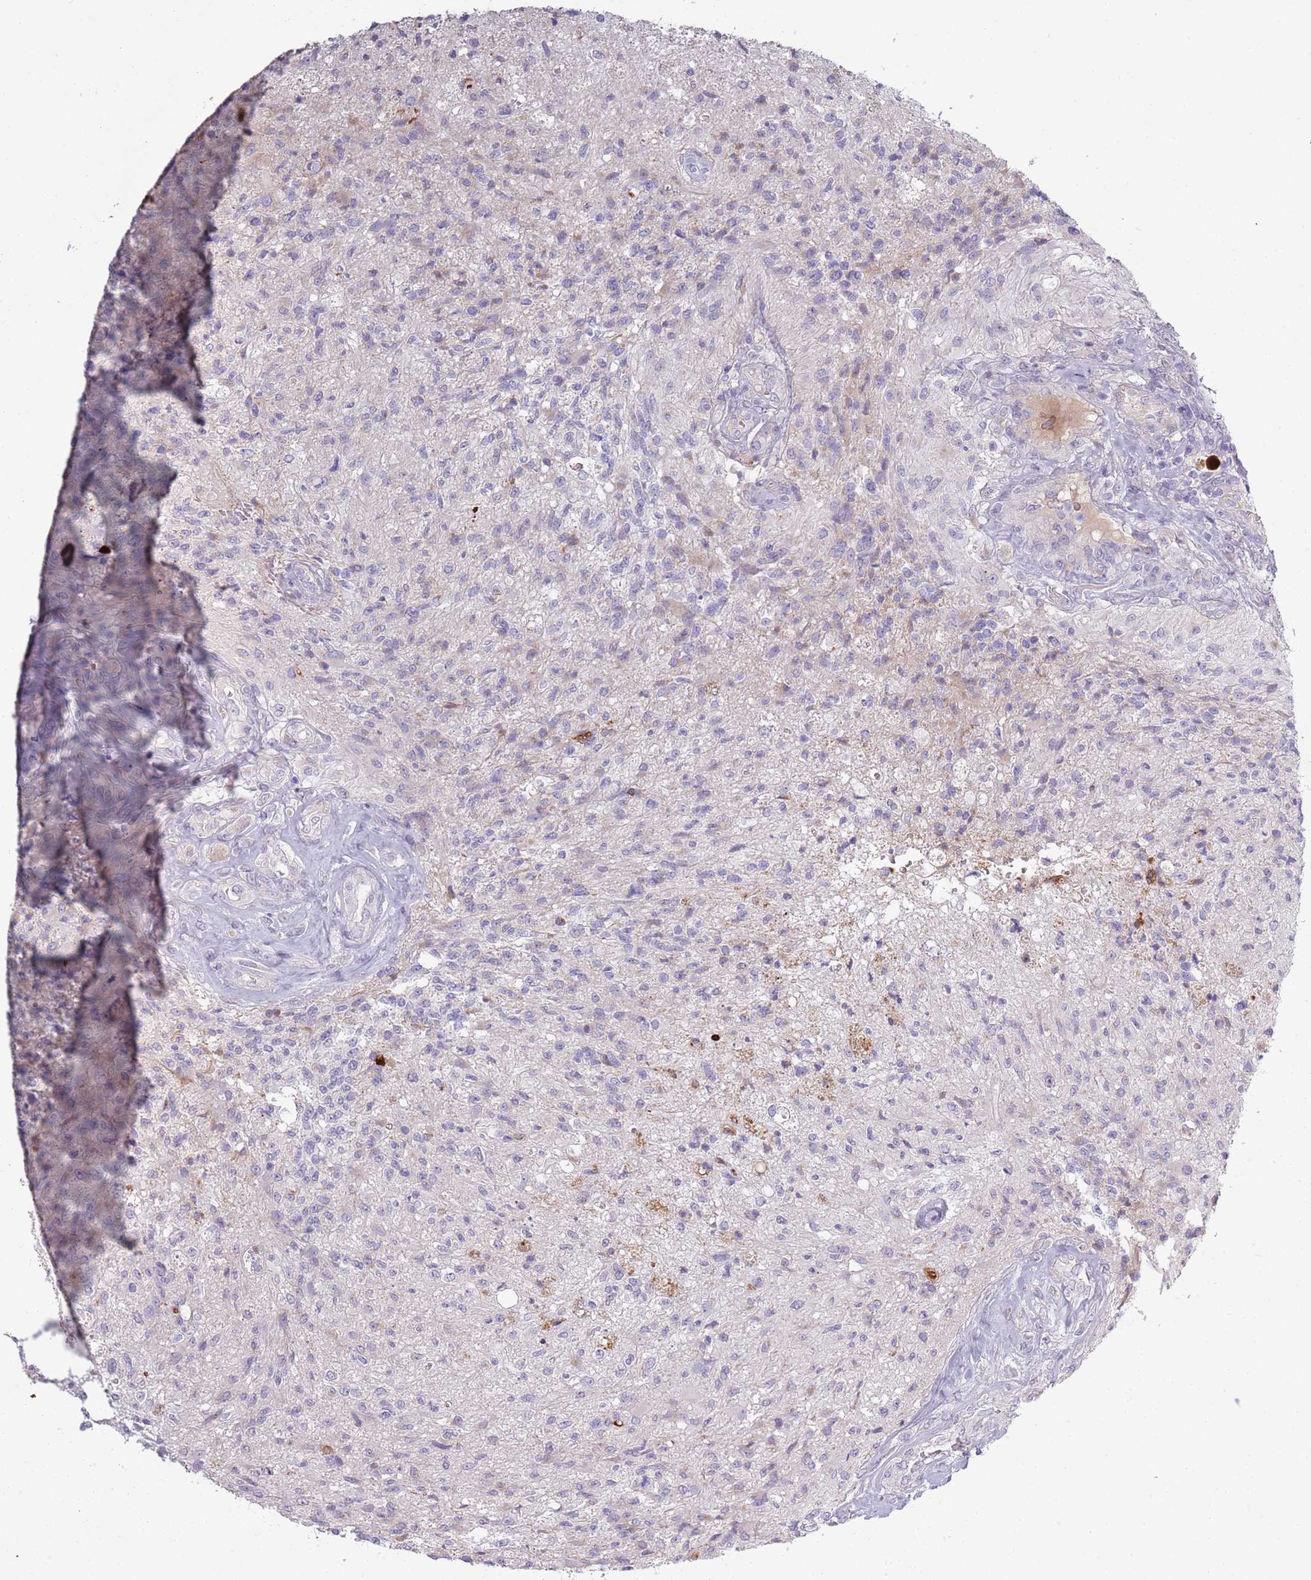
{"staining": {"intensity": "negative", "quantity": "none", "location": "none"}, "tissue": "glioma", "cell_type": "Tumor cells", "image_type": "cancer", "snomed": [{"axis": "morphology", "description": "Glioma, malignant, High grade"}, {"axis": "topography", "description": "Brain"}], "caption": "The micrograph reveals no significant staining in tumor cells of glioma. Nuclei are stained in blue.", "gene": "TNFRSF6B", "patient": {"sex": "male", "age": 56}}